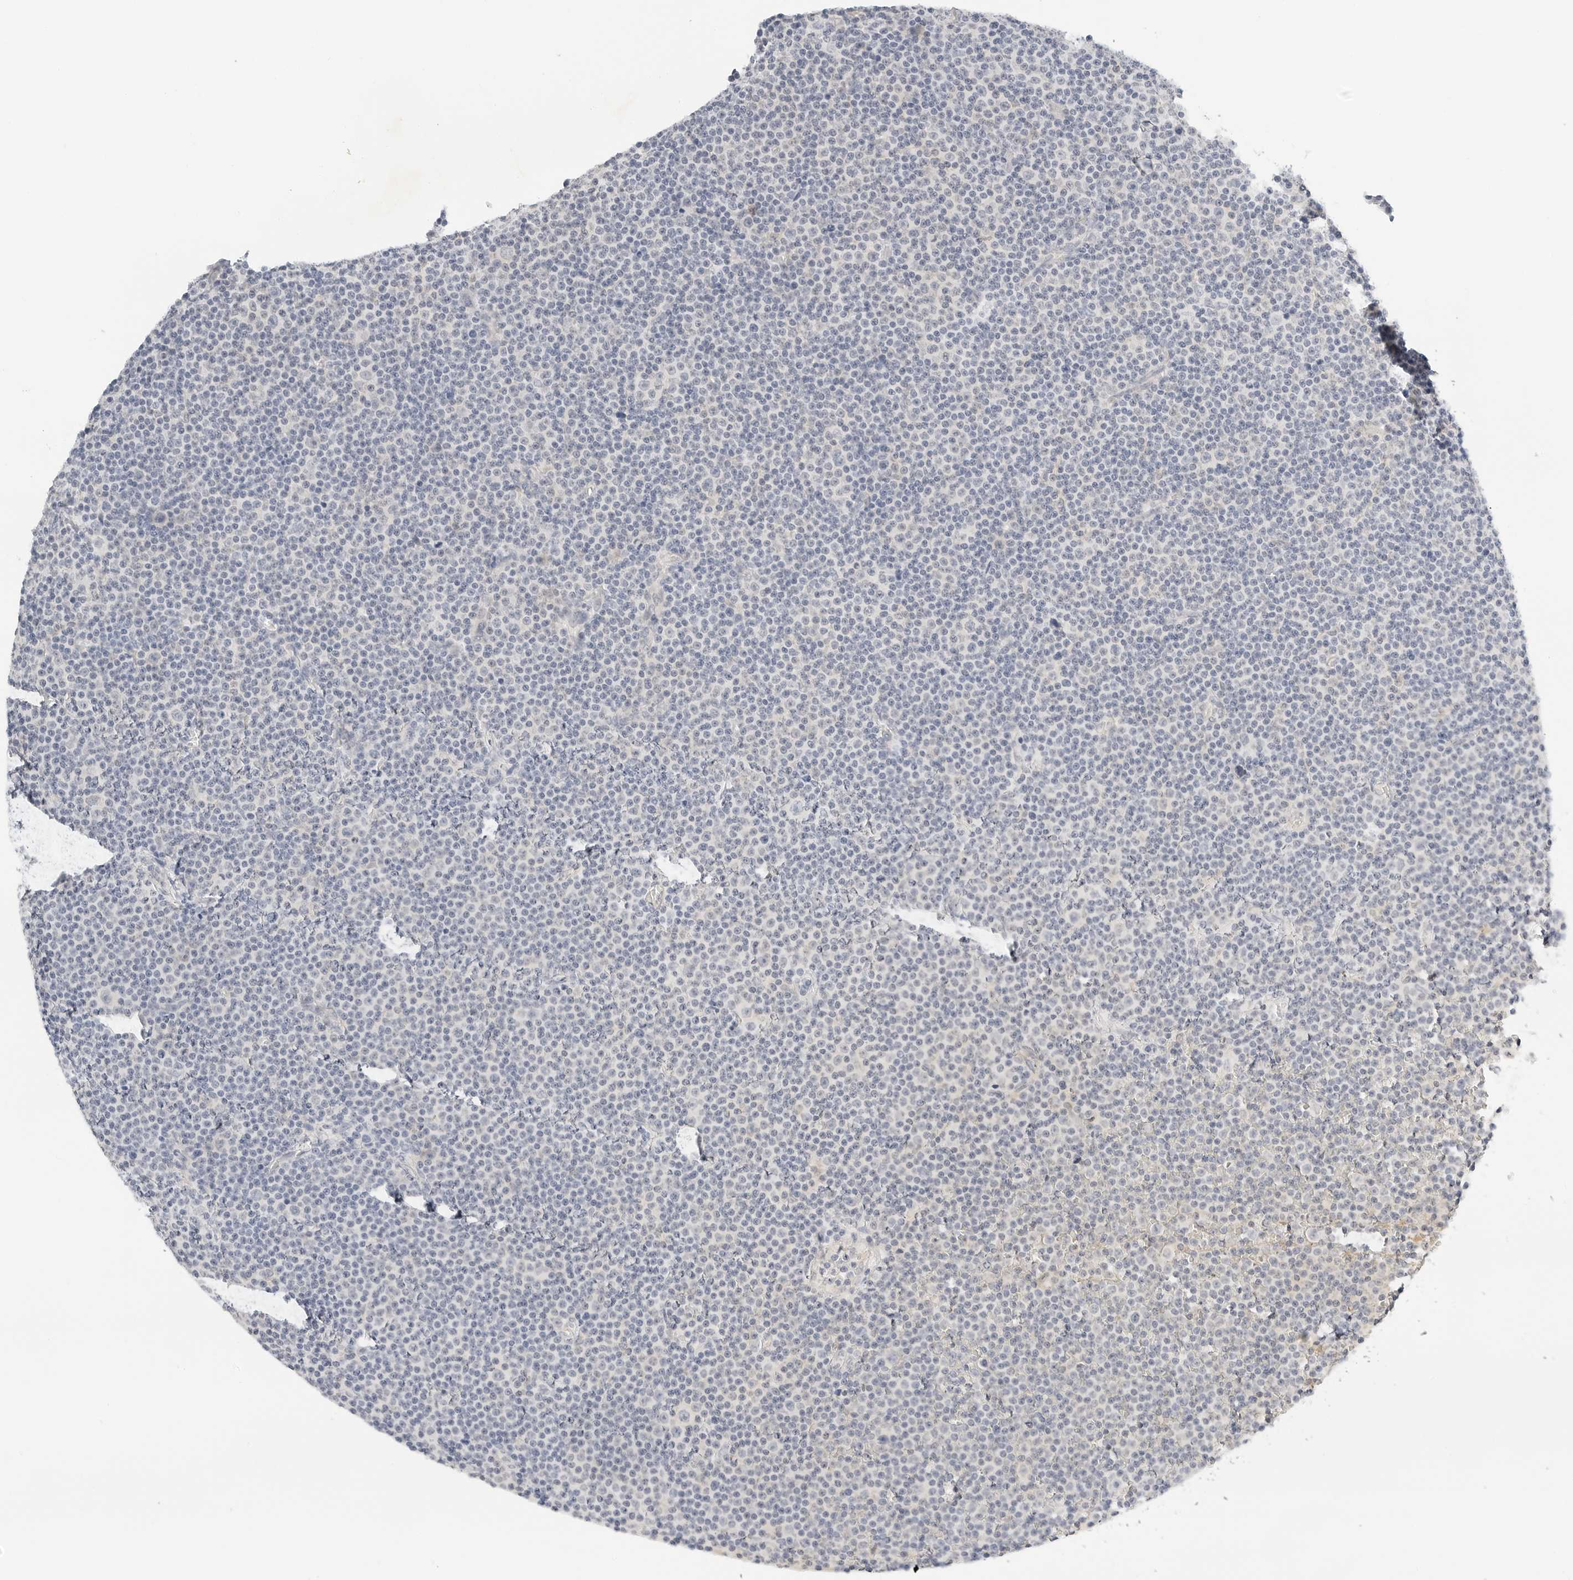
{"staining": {"intensity": "negative", "quantity": "none", "location": "none"}, "tissue": "lymphoma", "cell_type": "Tumor cells", "image_type": "cancer", "snomed": [{"axis": "morphology", "description": "Malignant lymphoma, non-Hodgkin's type, Low grade"}, {"axis": "topography", "description": "Lymph node"}], "caption": "Immunohistochemical staining of lymphoma demonstrates no significant positivity in tumor cells.", "gene": "PKDCC", "patient": {"sex": "female", "age": 67}}